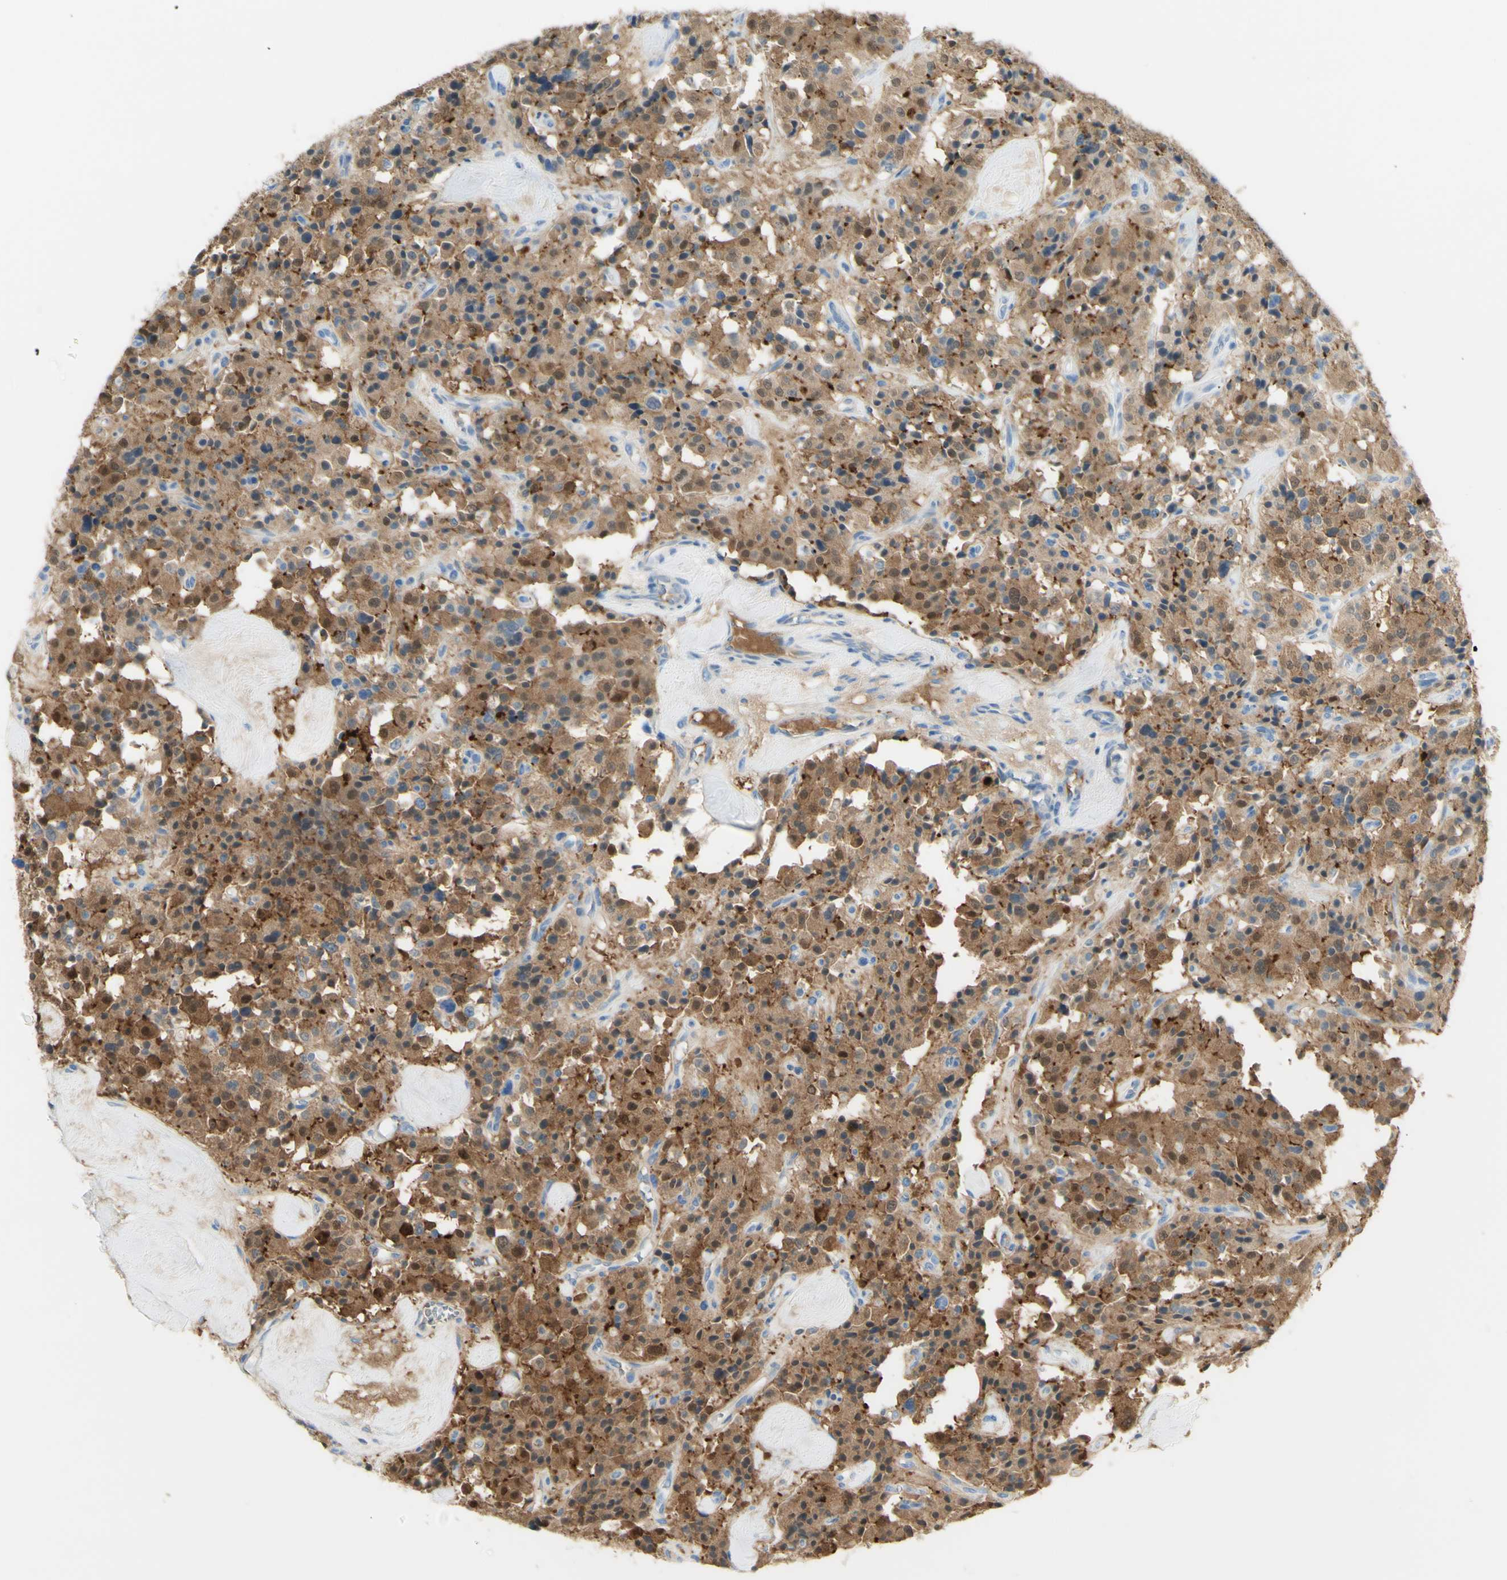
{"staining": {"intensity": "moderate", "quantity": ">75%", "location": "cytoplasmic/membranous"}, "tissue": "carcinoid", "cell_type": "Tumor cells", "image_type": "cancer", "snomed": [{"axis": "morphology", "description": "Carcinoid, malignant, NOS"}, {"axis": "topography", "description": "Lung"}], "caption": "This is an image of immunohistochemistry staining of carcinoid (malignant), which shows moderate expression in the cytoplasmic/membranous of tumor cells.", "gene": "TSPAN1", "patient": {"sex": "male", "age": 30}}